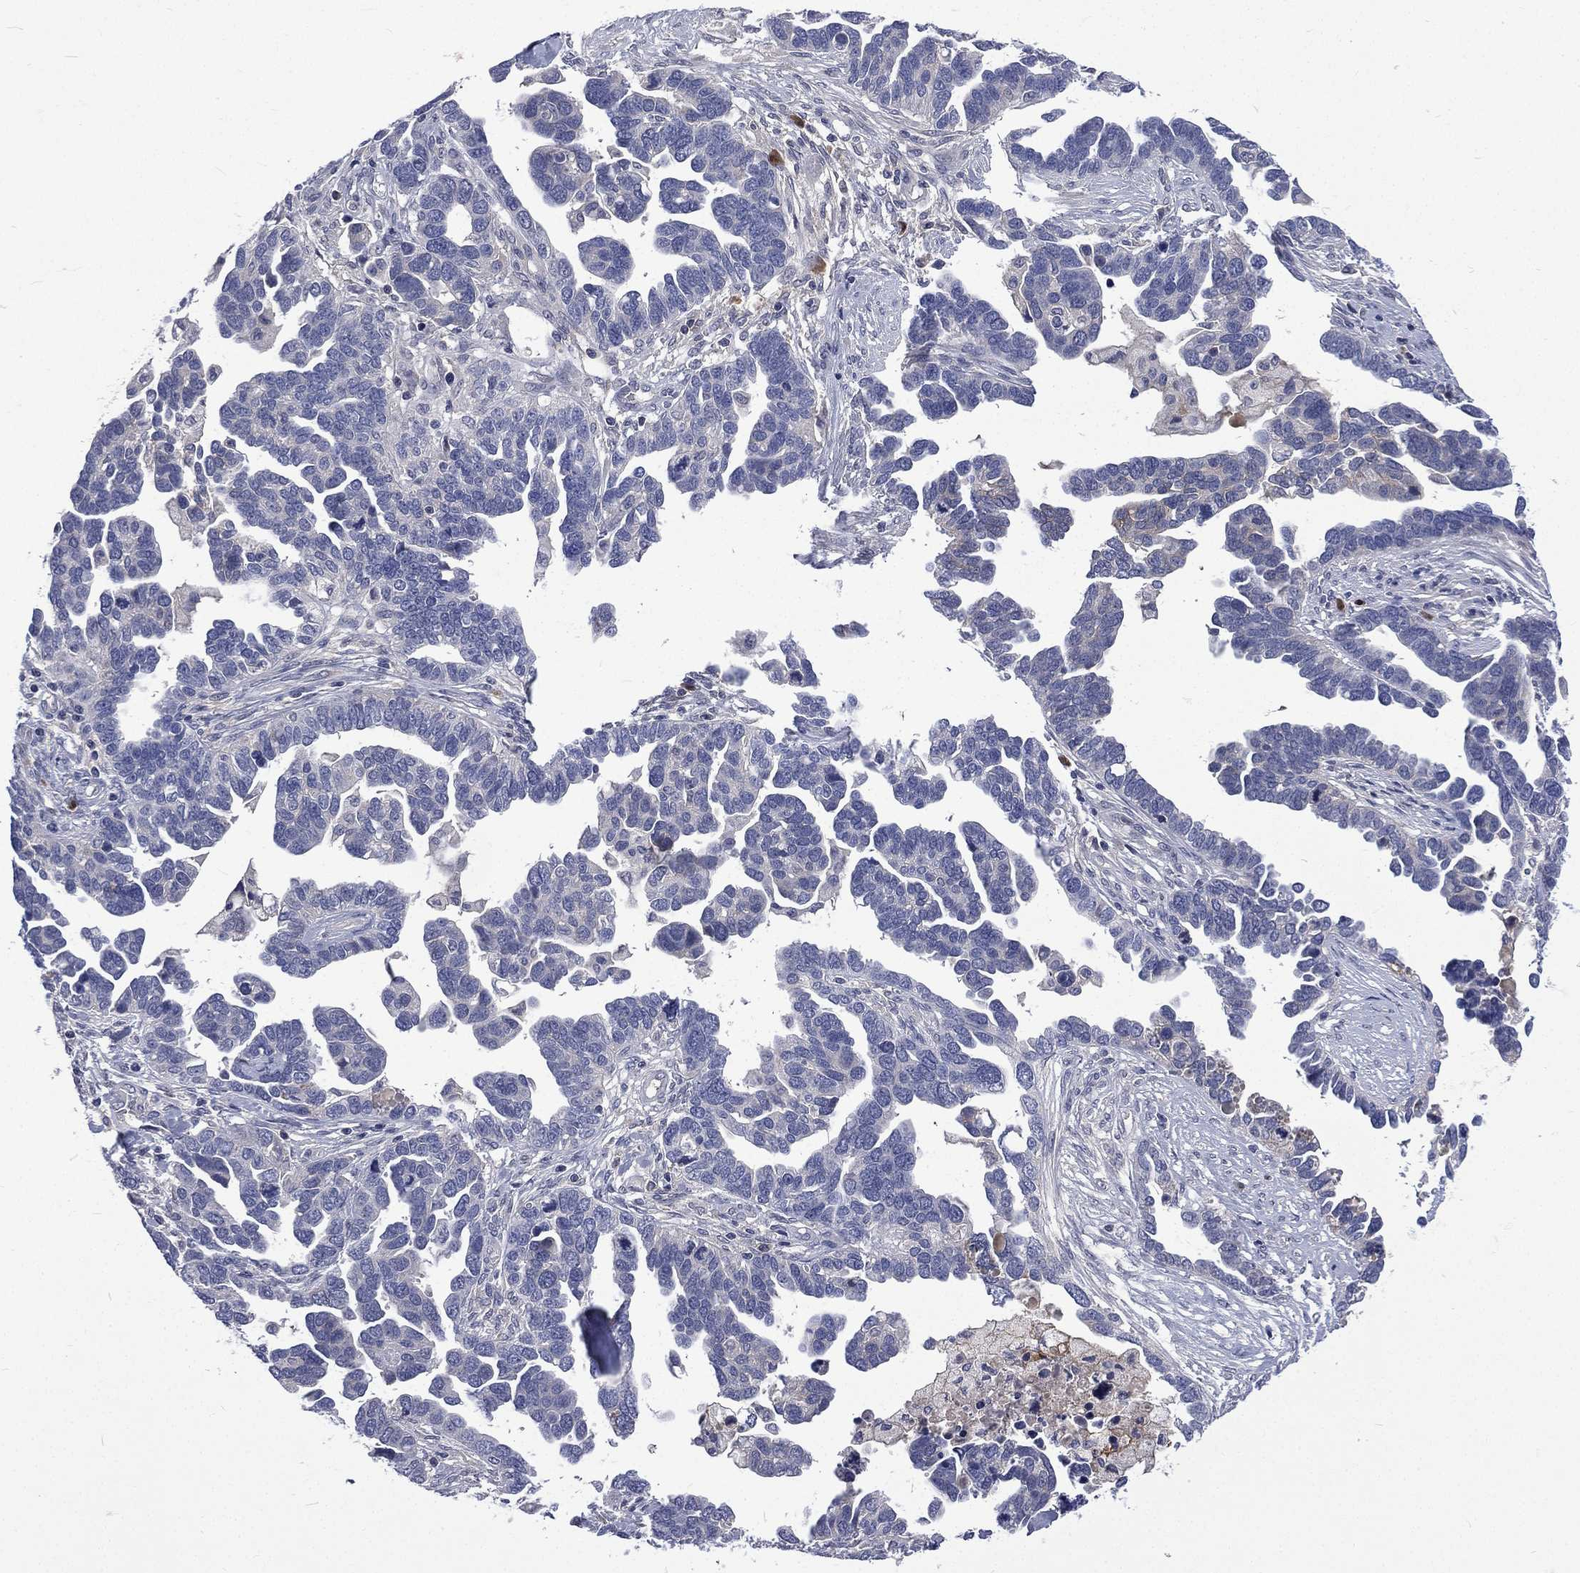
{"staining": {"intensity": "negative", "quantity": "none", "location": "none"}, "tissue": "ovarian cancer", "cell_type": "Tumor cells", "image_type": "cancer", "snomed": [{"axis": "morphology", "description": "Cystadenocarcinoma, serous, NOS"}, {"axis": "topography", "description": "Ovary"}], "caption": "Tumor cells show no significant protein positivity in serous cystadenocarcinoma (ovarian).", "gene": "CA12", "patient": {"sex": "female", "age": 54}}